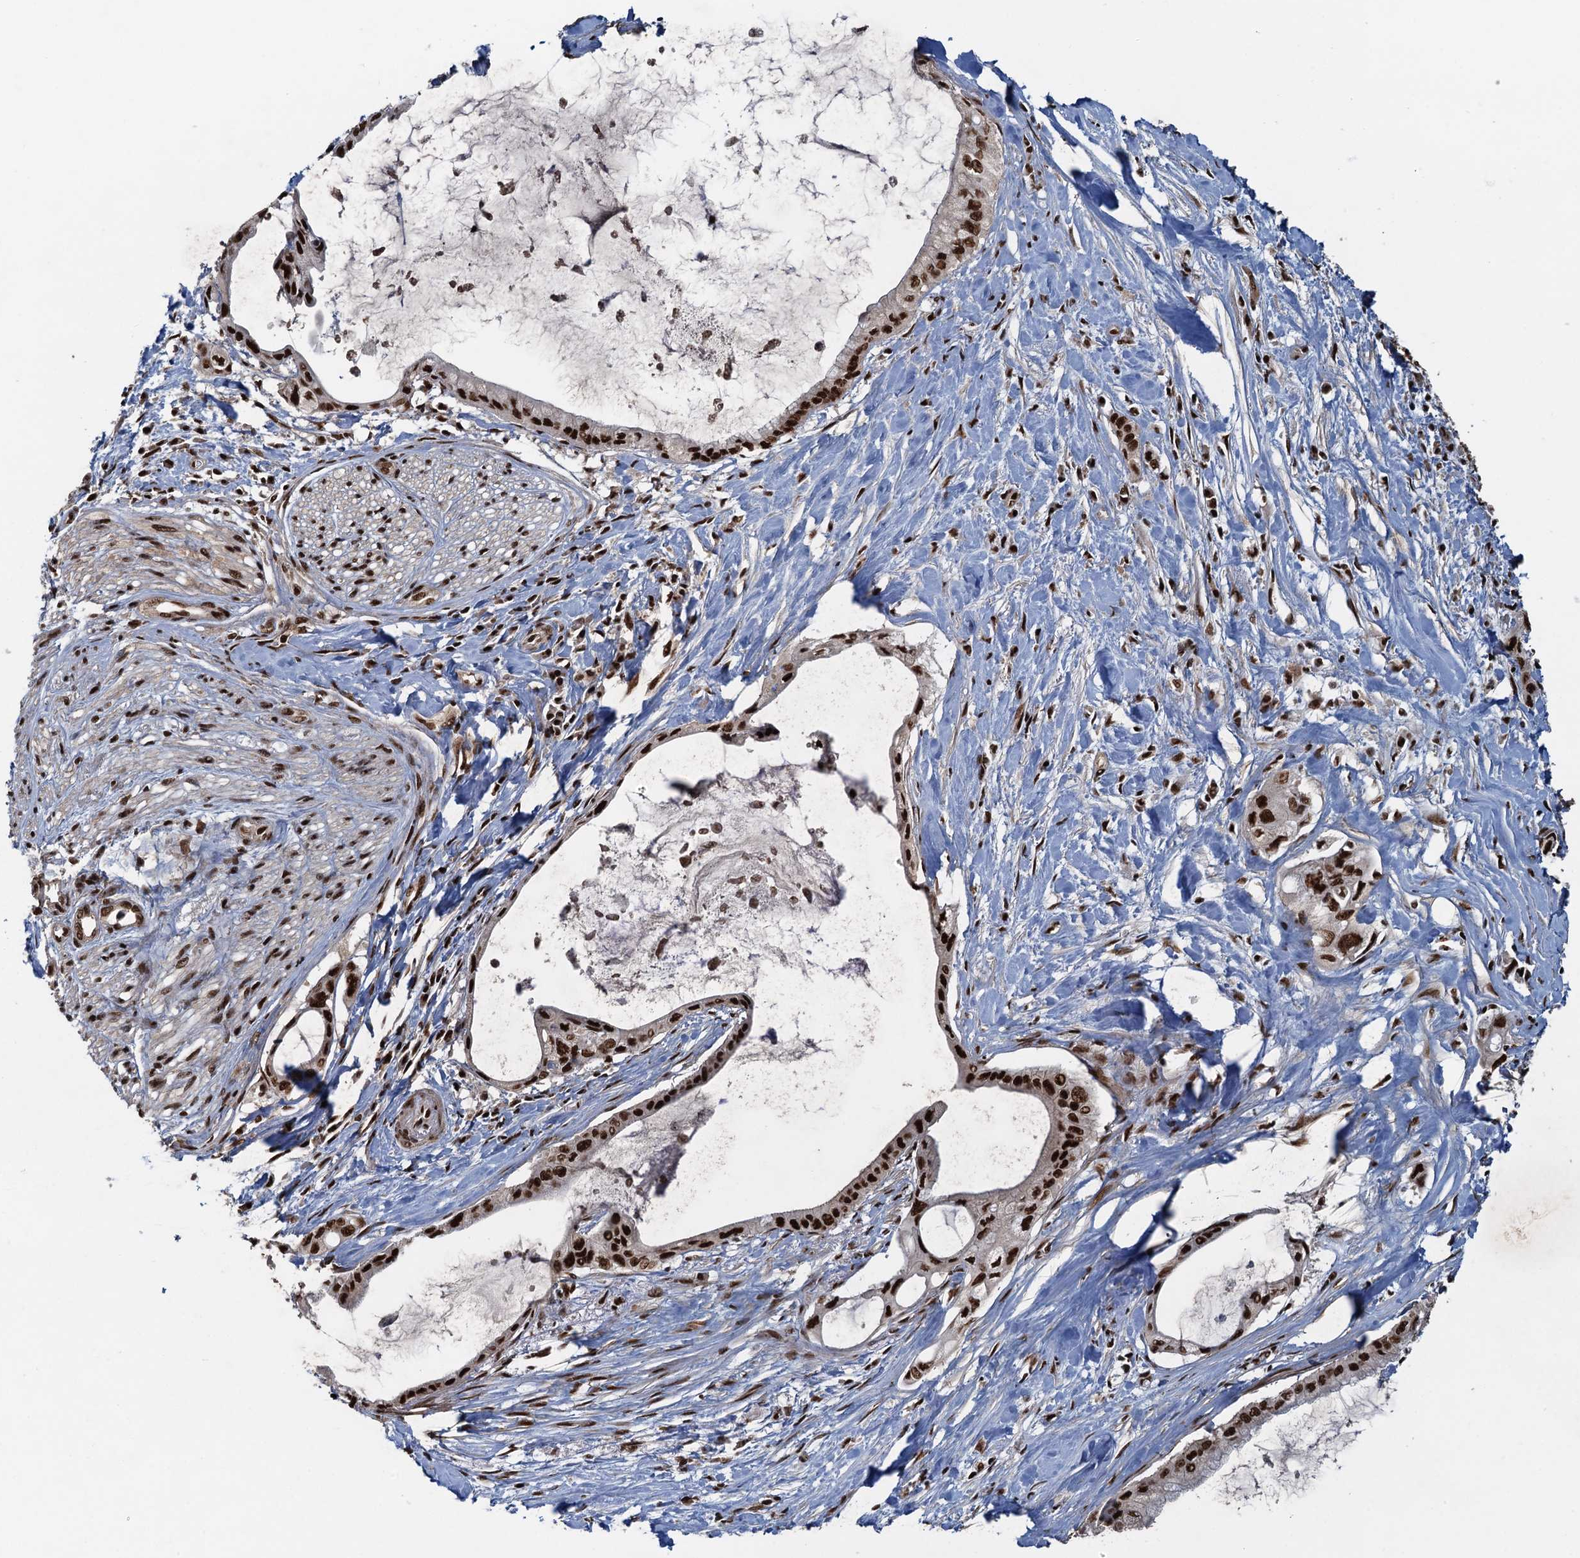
{"staining": {"intensity": "strong", "quantity": ">75%", "location": "nuclear"}, "tissue": "pancreatic cancer", "cell_type": "Tumor cells", "image_type": "cancer", "snomed": [{"axis": "morphology", "description": "Adenocarcinoma, NOS"}, {"axis": "topography", "description": "Pancreas"}], "caption": "DAB immunohistochemical staining of human pancreatic cancer (adenocarcinoma) reveals strong nuclear protein expression in approximately >75% of tumor cells.", "gene": "ZC3H18", "patient": {"sex": "male", "age": 72}}